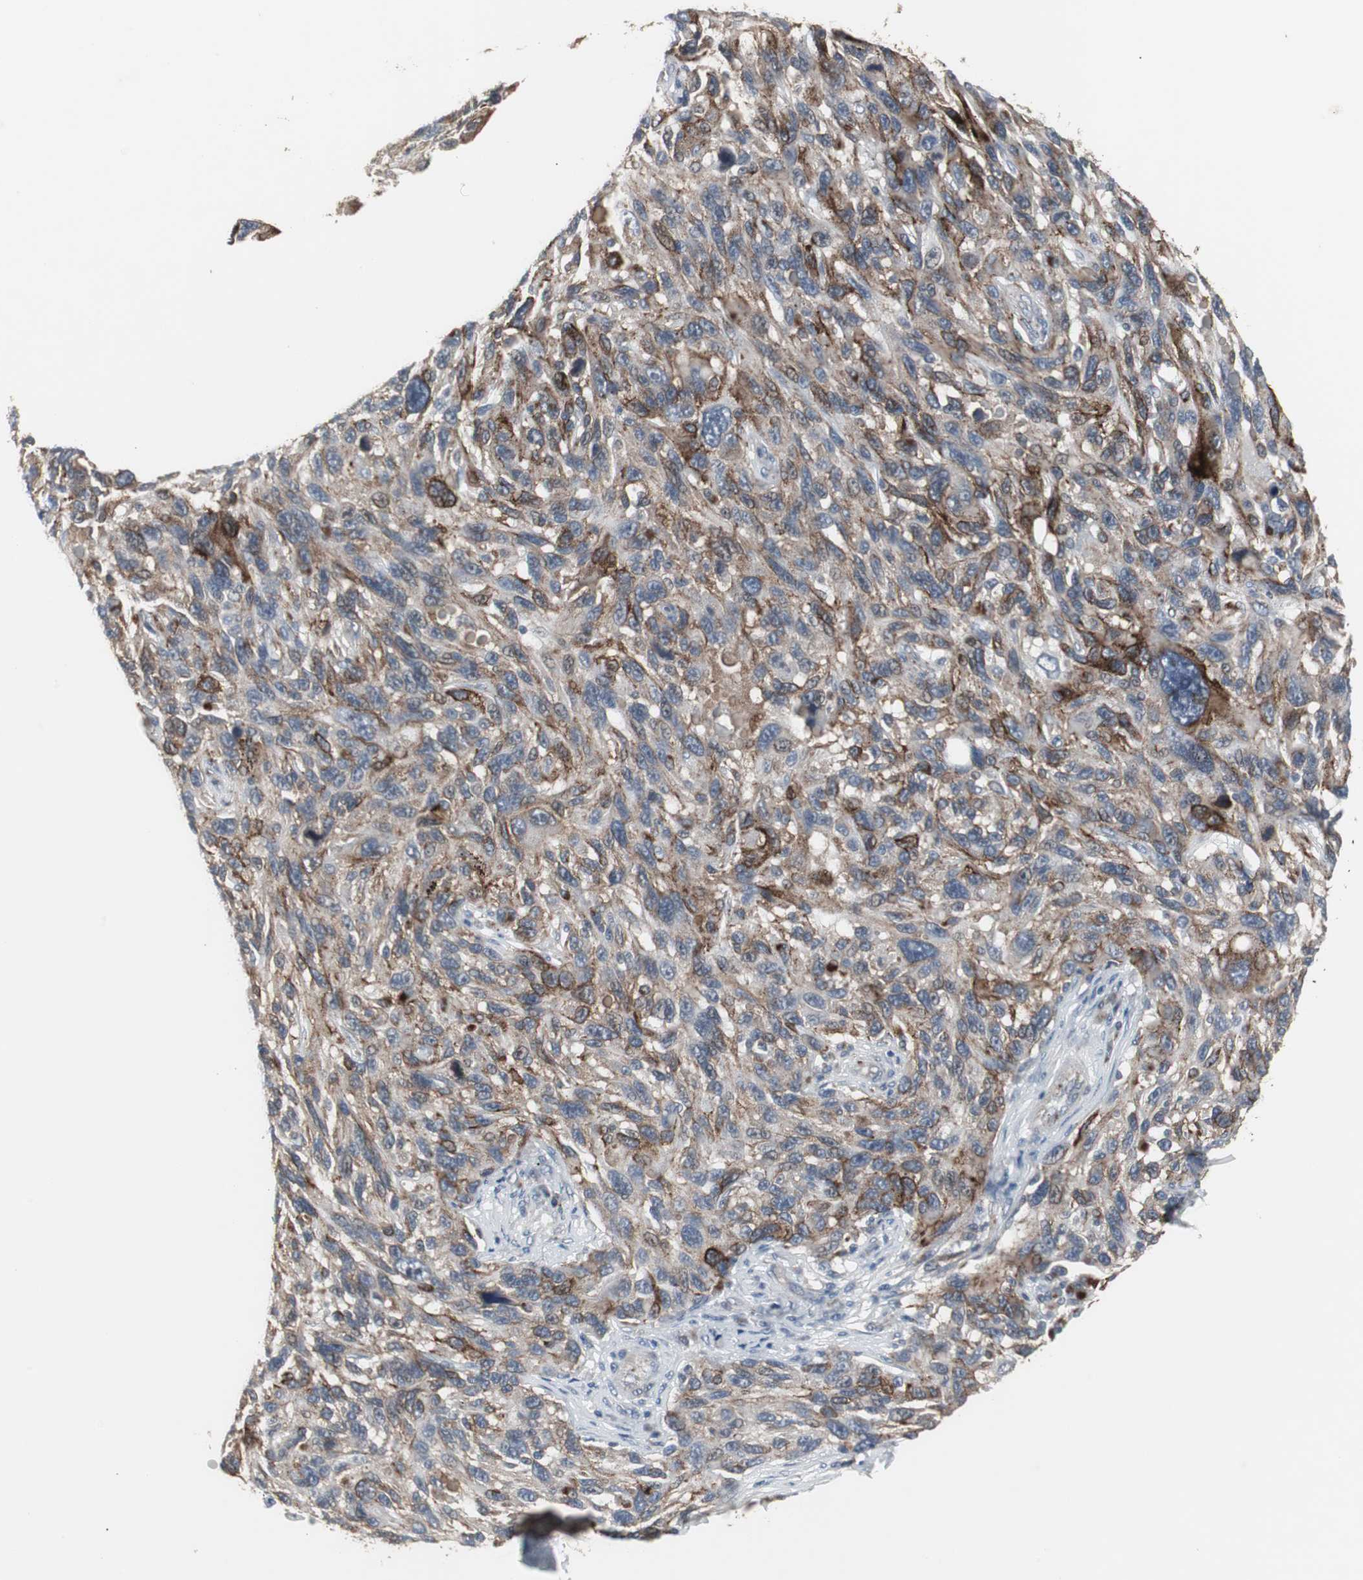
{"staining": {"intensity": "strong", "quantity": "25%-75%", "location": "cytoplasmic/membranous"}, "tissue": "melanoma", "cell_type": "Tumor cells", "image_type": "cancer", "snomed": [{"axis": "morphology", "description": "Malignant melanoma, NOS"}, {"axis": "topography", "description": "Skin"}], "caption": "Protein expression analysis of human malignant melanoma reveals strong cytoplasmic/membranous staining in about 25%-75% of tumor cells.", "gene": "GBA1", "patient": {"sex": "male", "age": 53}}